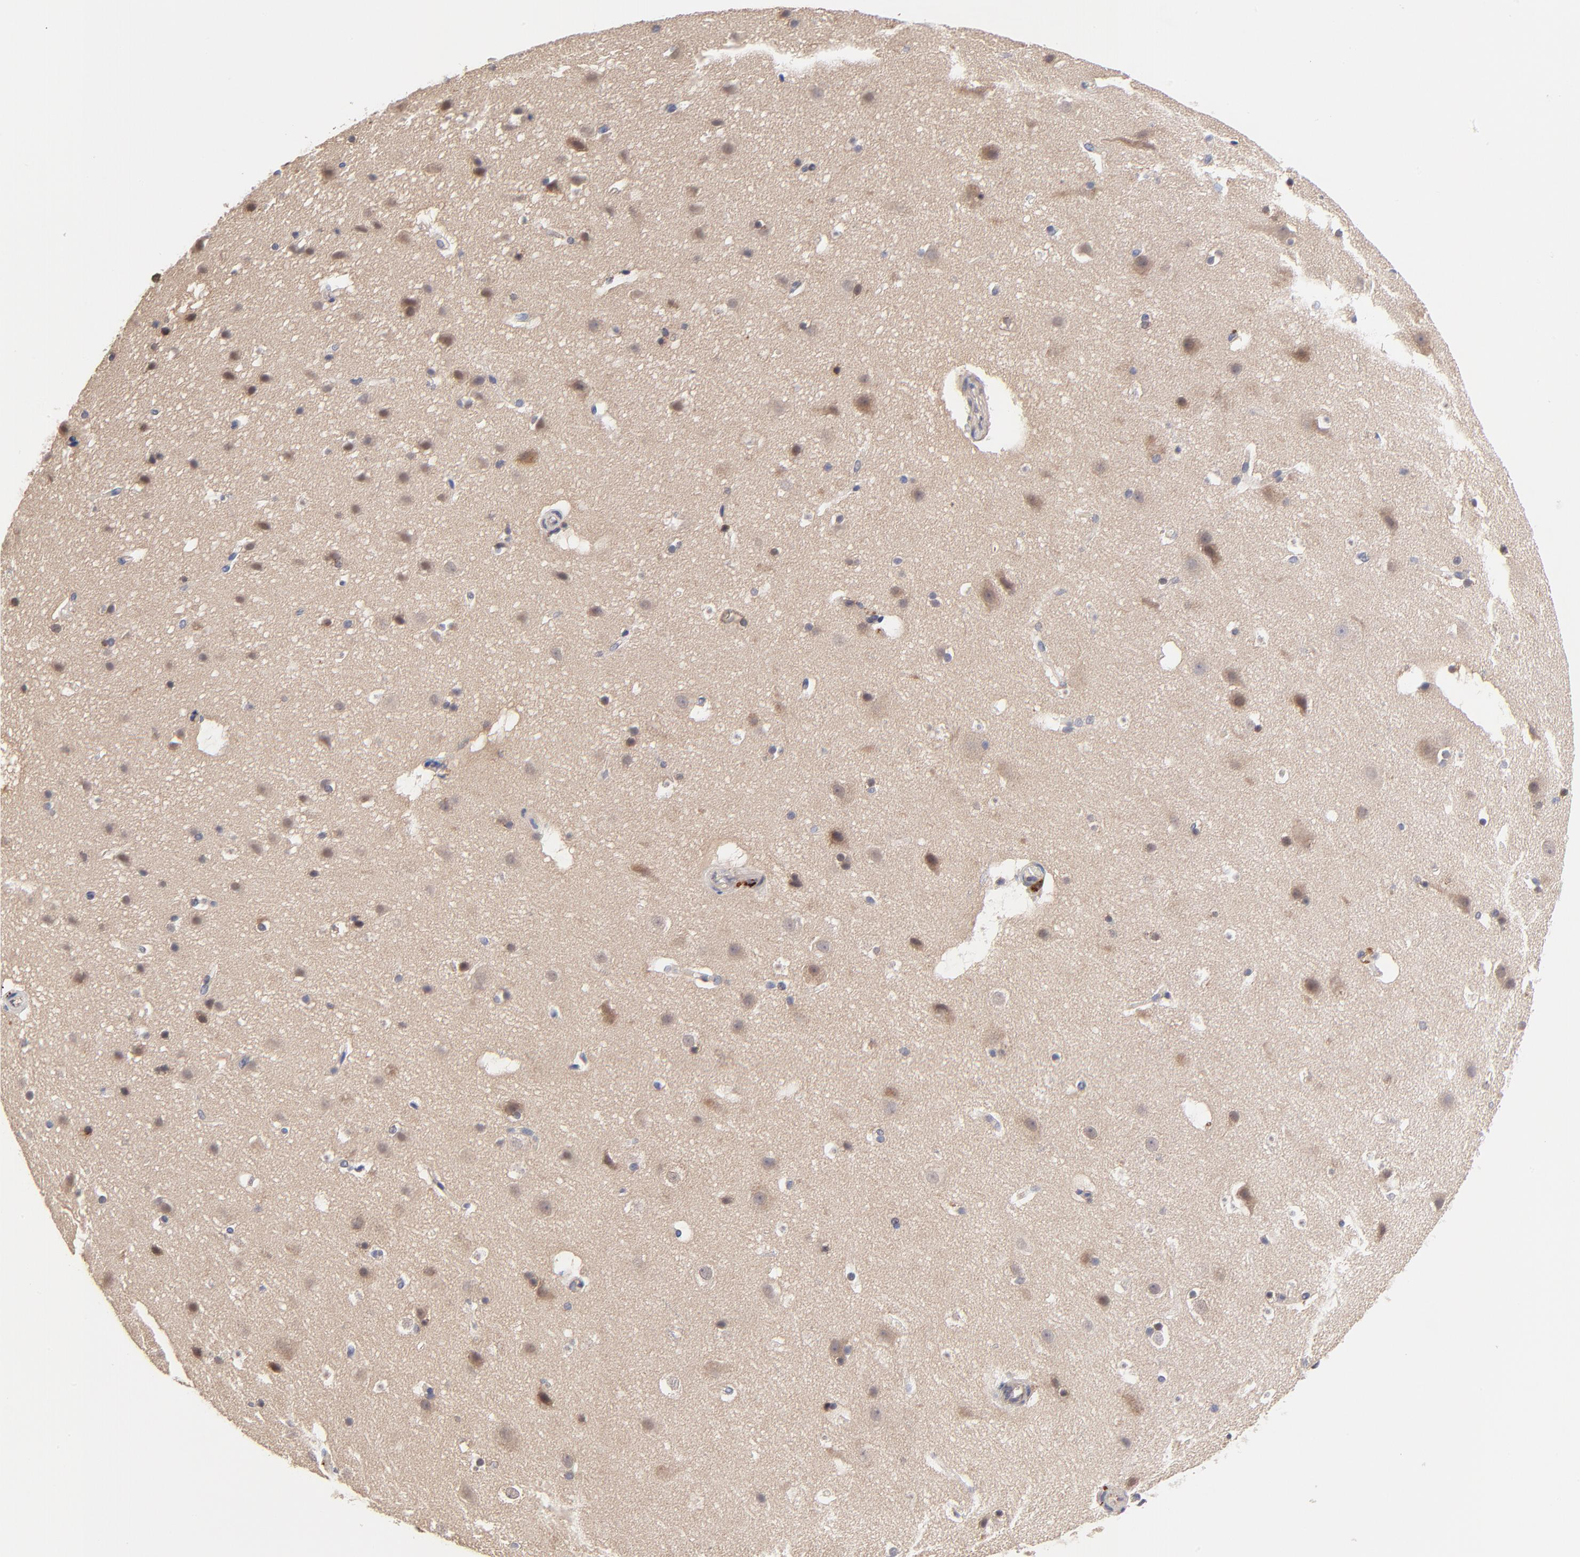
{"staining": {"intensity": "negative", "quantity": "none", "location": "none"}, "tissue": "cerebral cortex", "cell_type": "Endothelial cells", "image_type": "normal", "snomed": [{"axis": "morphology", "description": "Normal tissue, NOS"}, {"axis": "topography", "description": "Cerebral cortex"}], "caption": "Immunohistochemistry of unremarkable human cerebral cortex displays no expression in endothelial cells.", "gene": "PDE4B", "patient": {"sex": "male", "age": 45}}